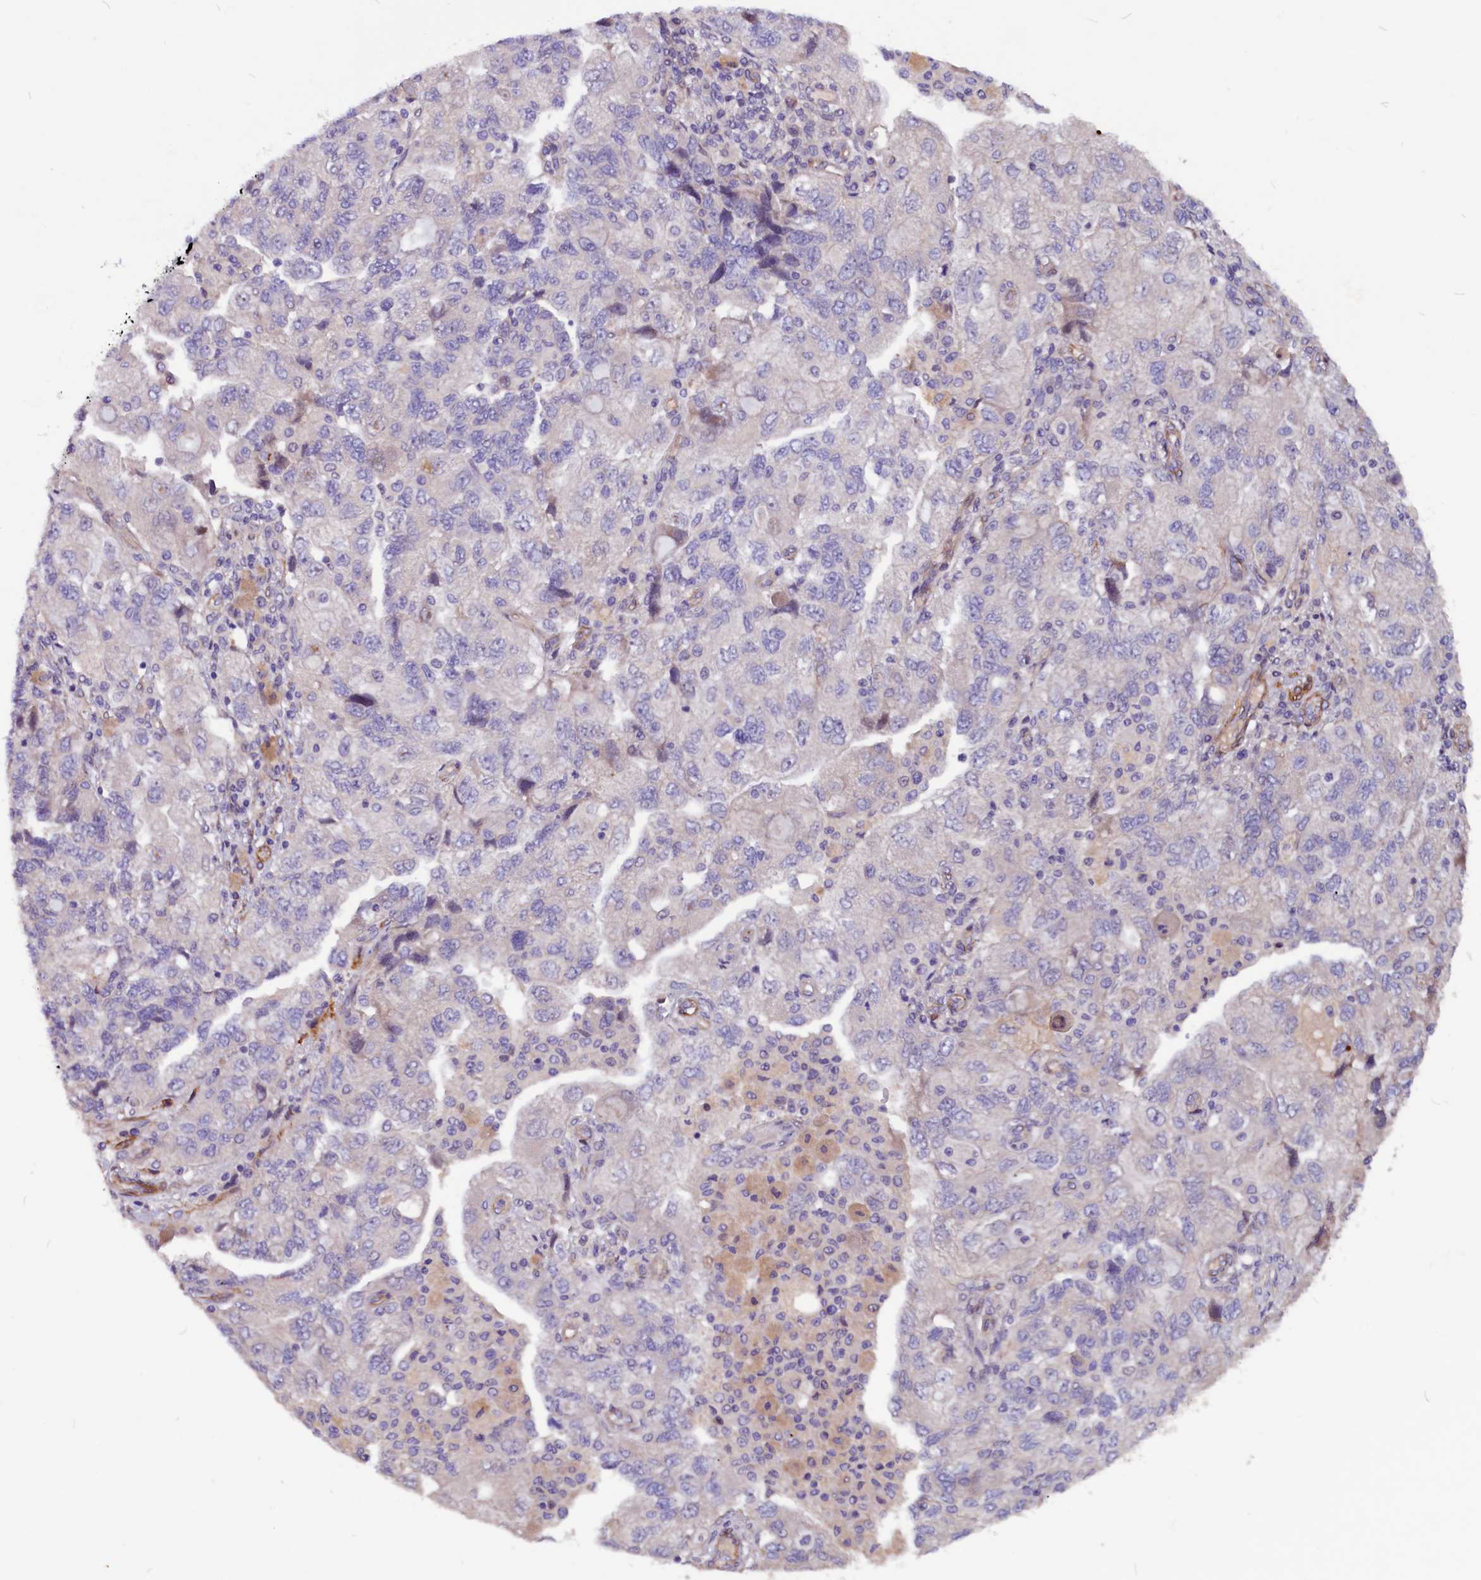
{"staining": {"intensity": "negative", "quantity": "none", "location": "none"}, "tissue": "ovarian cancer", "cell_type": "Tumor cells", "image_type": "cancer", "snomed": [{"axis": "morphology", "description": "Carcinoma, NOS"}, {"axis": "morphology", "description": "Cystadenocarcinoma, serous, NOS"}, {"axis": "topography", "description": "Ovary"}], "caption": "The immunohistochemistry (IHC) micrograph has no significant staining in tumor cells of ovarian cancer tissue.", "gene": "ZNF749", "patient": {"sex": "female", "age": 69}}